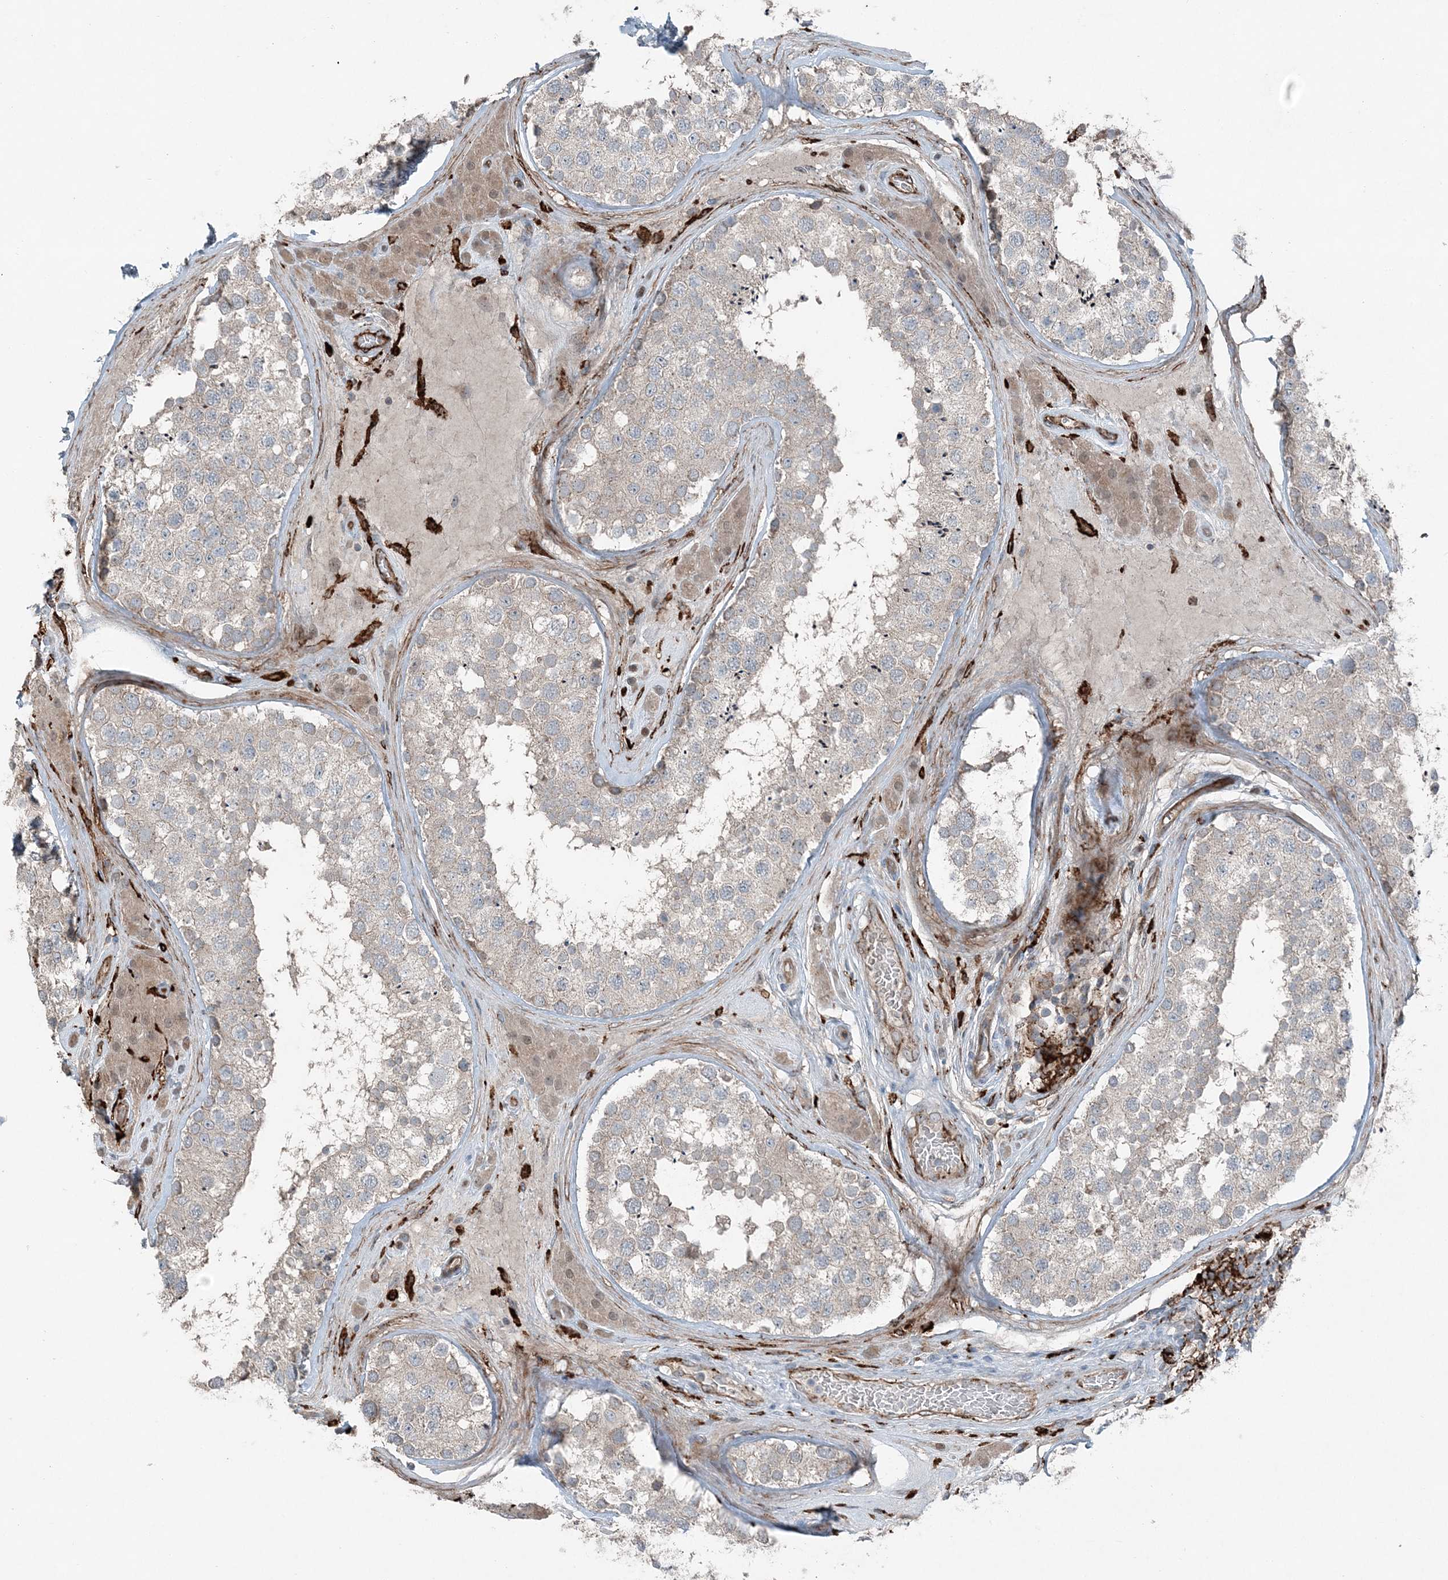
{"staining": {"intensity": "weak", "quantity": "25%-75%", "location": "cytoplasmic/membranous"}, "tissue": "testis", "cell_type": "Cells in seminiferous ducts", "image_type": "normal", "snomed": [{"axis": "morphology", "description": "Normal tissue, NOS"}, {"axis": "topography", "description": "Testis"}], "caption": "Protein analysis of benign testis exhibits weak cytoplasmic/membranous expression in approximately 25%-75% of cells in seminiferous ducts. (brown staining indicates protein expression, while blue staining denotes nuclei).", "gene": "KY", "patient": {"sex": "male", "age": 46}}